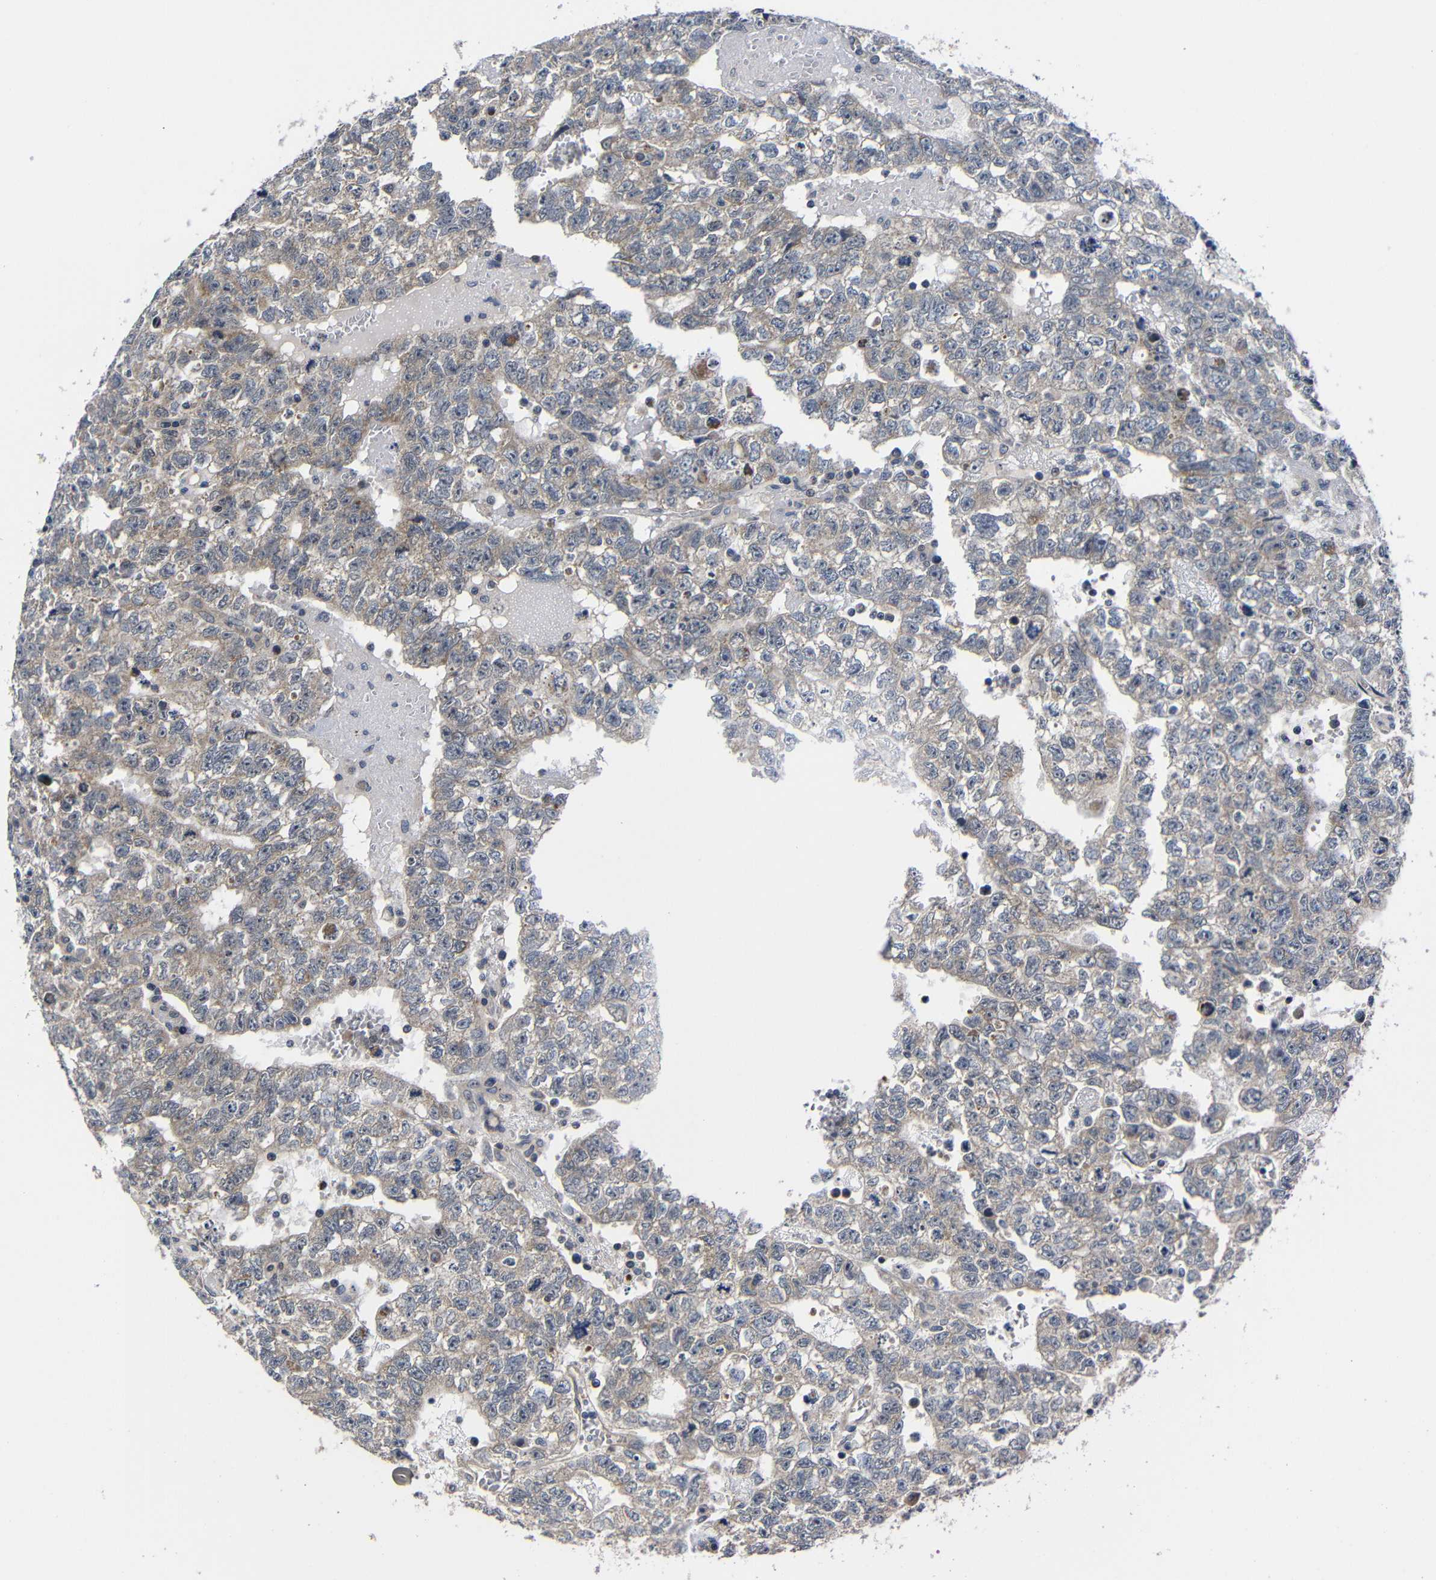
{"staining": {"intensity": "weak", "quantity": ">75%", "location": "cytoplasmic/membranous"}, "tissue": "testis cancer", "cell_type": "Tumor cells", "image_type": "cancer", "snomed": [{"axis": "morphology", "description": "Seminoma, NOS"}, {"axis": "morphology", "description": "Carcinoma, Embryonal, NOS"}, {"axis": "topography", "description": "Testis"}], "caption": "IHC (DAB (3,3'-diaminobenzidine)) staining of human testis embryonal carcinoma displays weak cytoplasmic/membranous protein positivity in approximately >75% of tumor cells.", "gene": "LPAR5", "patient": {"sex": "male", "age": 38}}